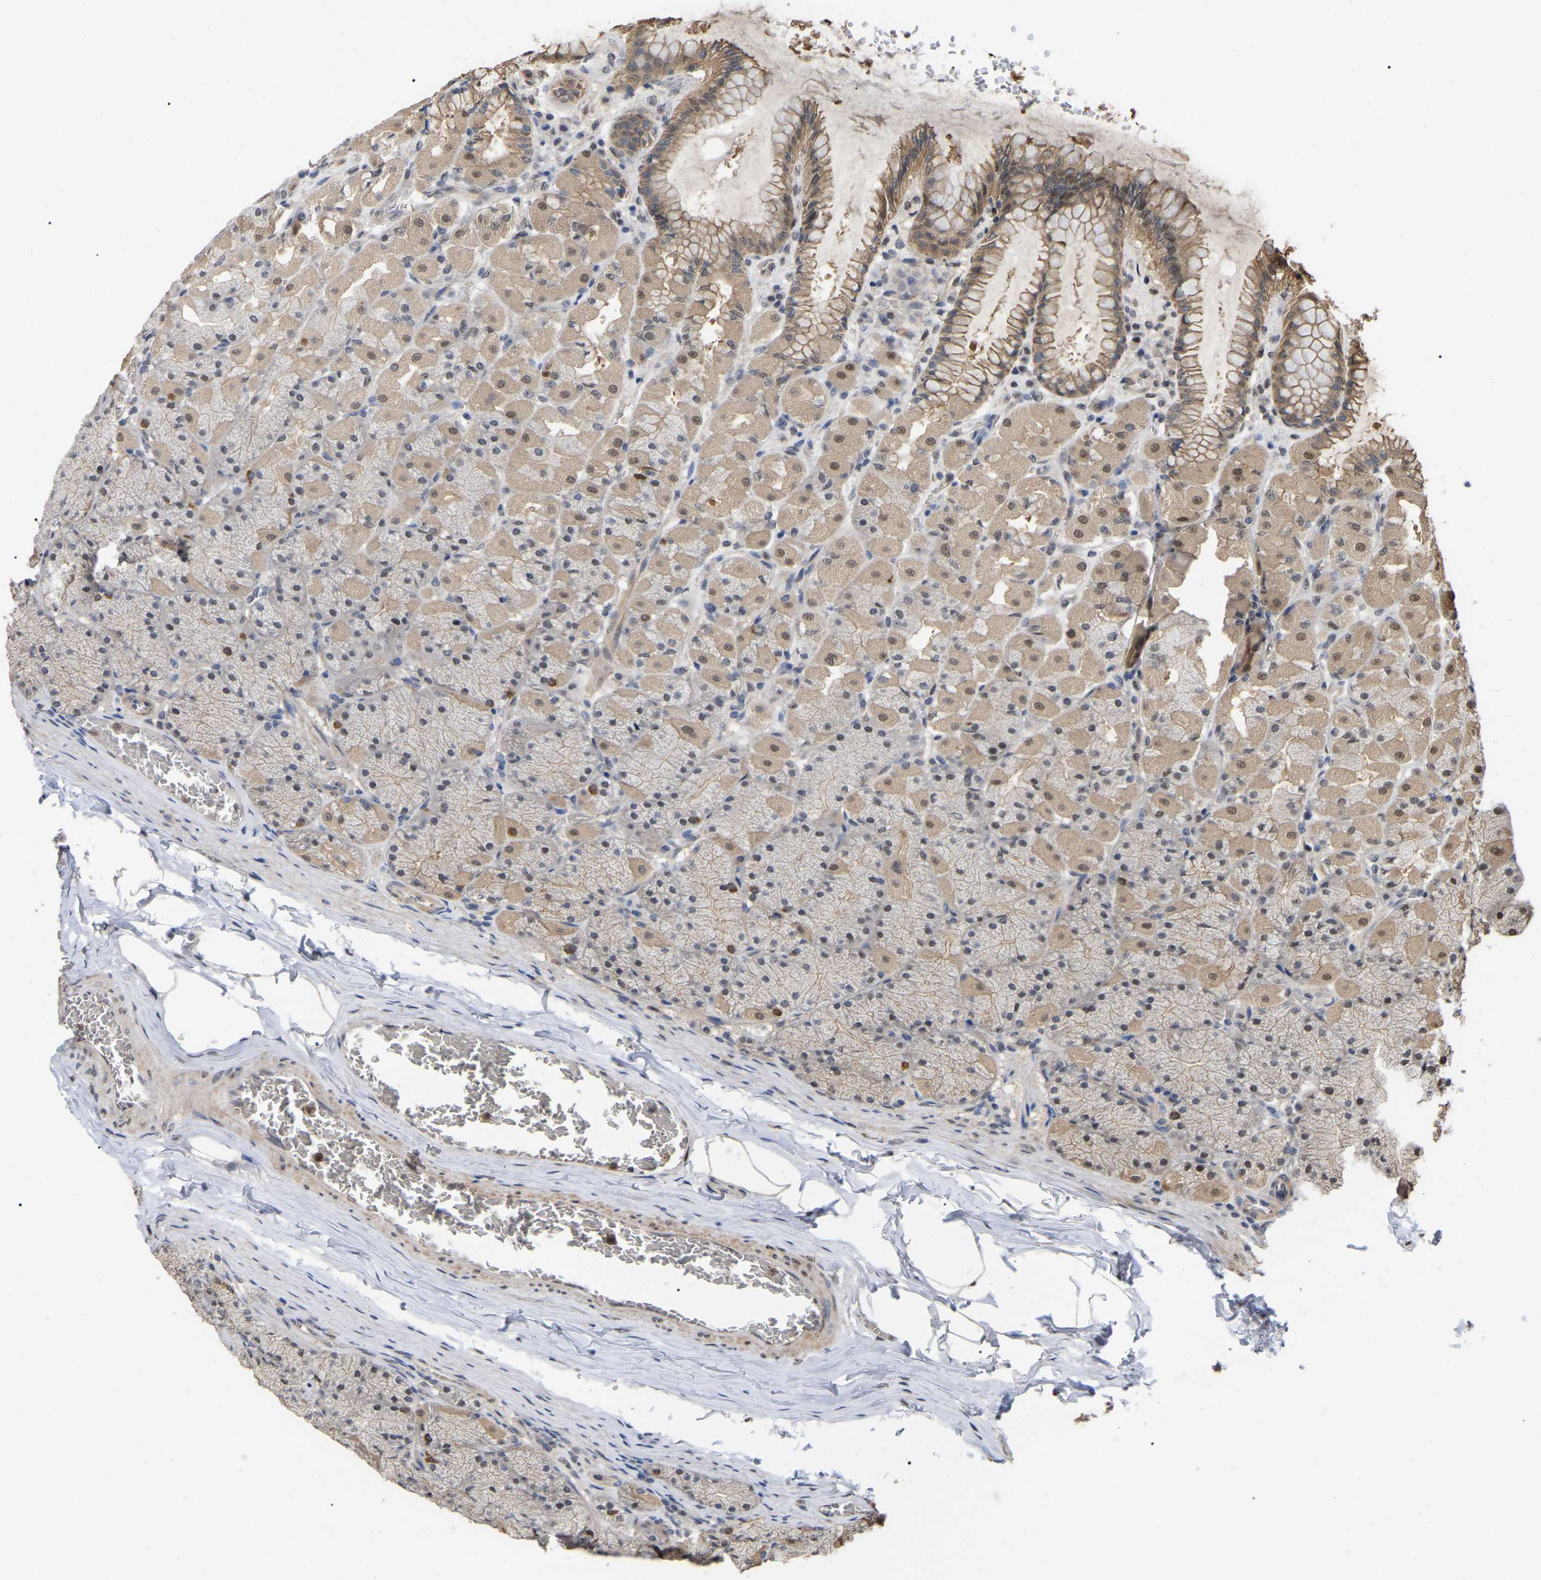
{"staining": {"intensity": "moderate", "quantity": "<25%", "location": "cytoplasmic/membranous"}, "tissue": "stomach", "cell_type": "Glandular cells", "image_type": "normal", "snomed": [{"axis": "morphology", "description": "Normal tissue, NOS"}, {"axis": "topography", "description": "Stomach, upper"}], "caption": "IHC image of benign human stomach stained for a protein (brown), which displays low levels of moderate cytoplasmic/membranous positivity in about <25% of glandular cells.", "gene": "FAM219A", "patient": {"sex": "female", "age": 56}}